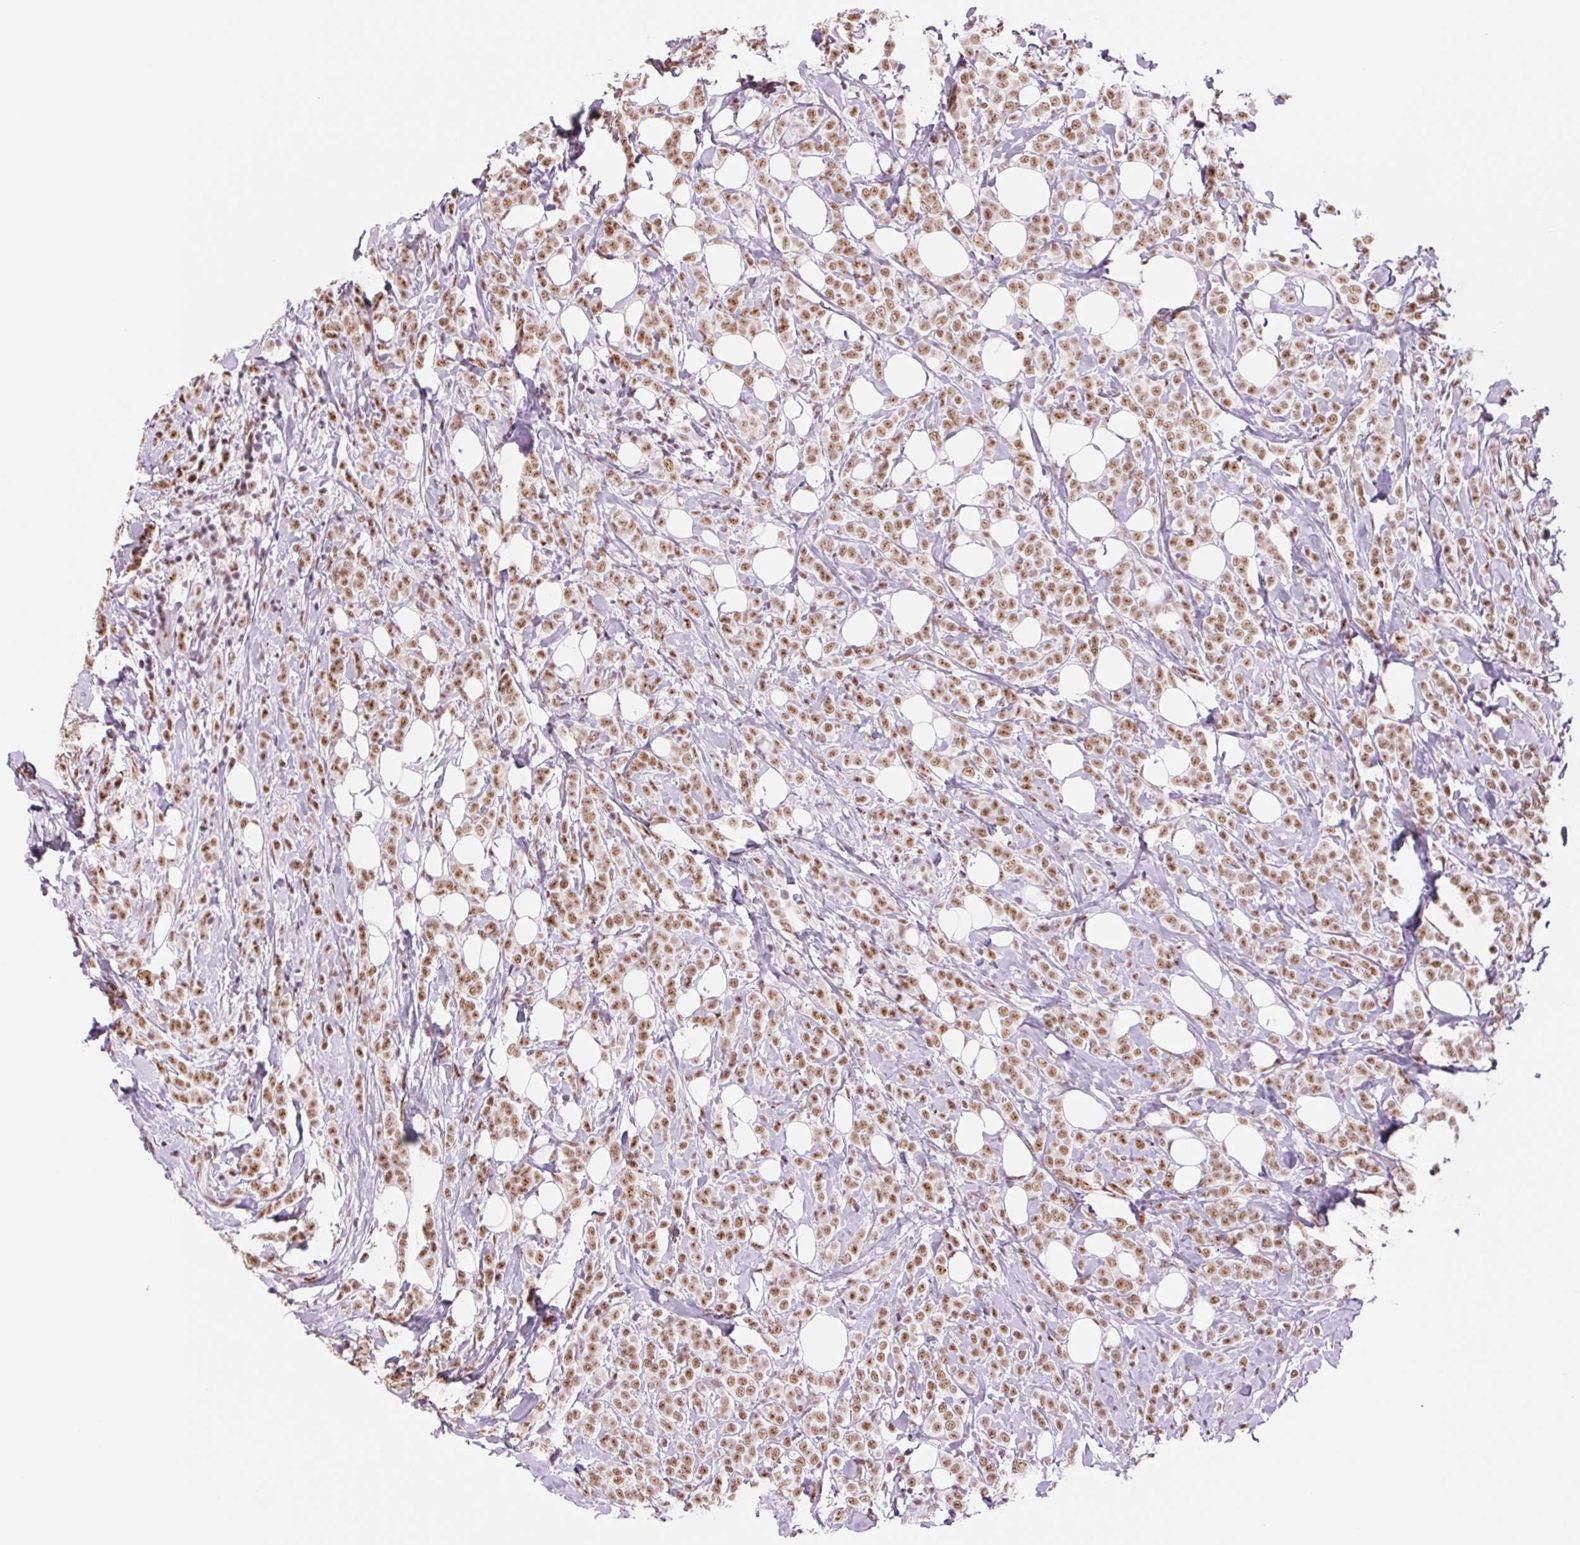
{"staining": {"intensity": "moderate", "quantity": ">75%", "location": "nuclear"}, "tissue": "breast cancer", "cell_type": "Tumor cells", "image_type": "cancer", "snomed": [{"axis": "morphology", "description": "Lobular carcinoma"}, {"axis": "topography", "description": "Breast"}], "caption": "Tumor cells demonstrate moderate nuclear expression in about >75% of cells in breast cancer. (Stains: DAB (3,3'-diaminobenzidine) in brown, nuclei in blue, Microscopy: brightfield microscopy at high magnification).", "gene": "ZC3H14", "patient": {"sex": "female", "age": 49}}